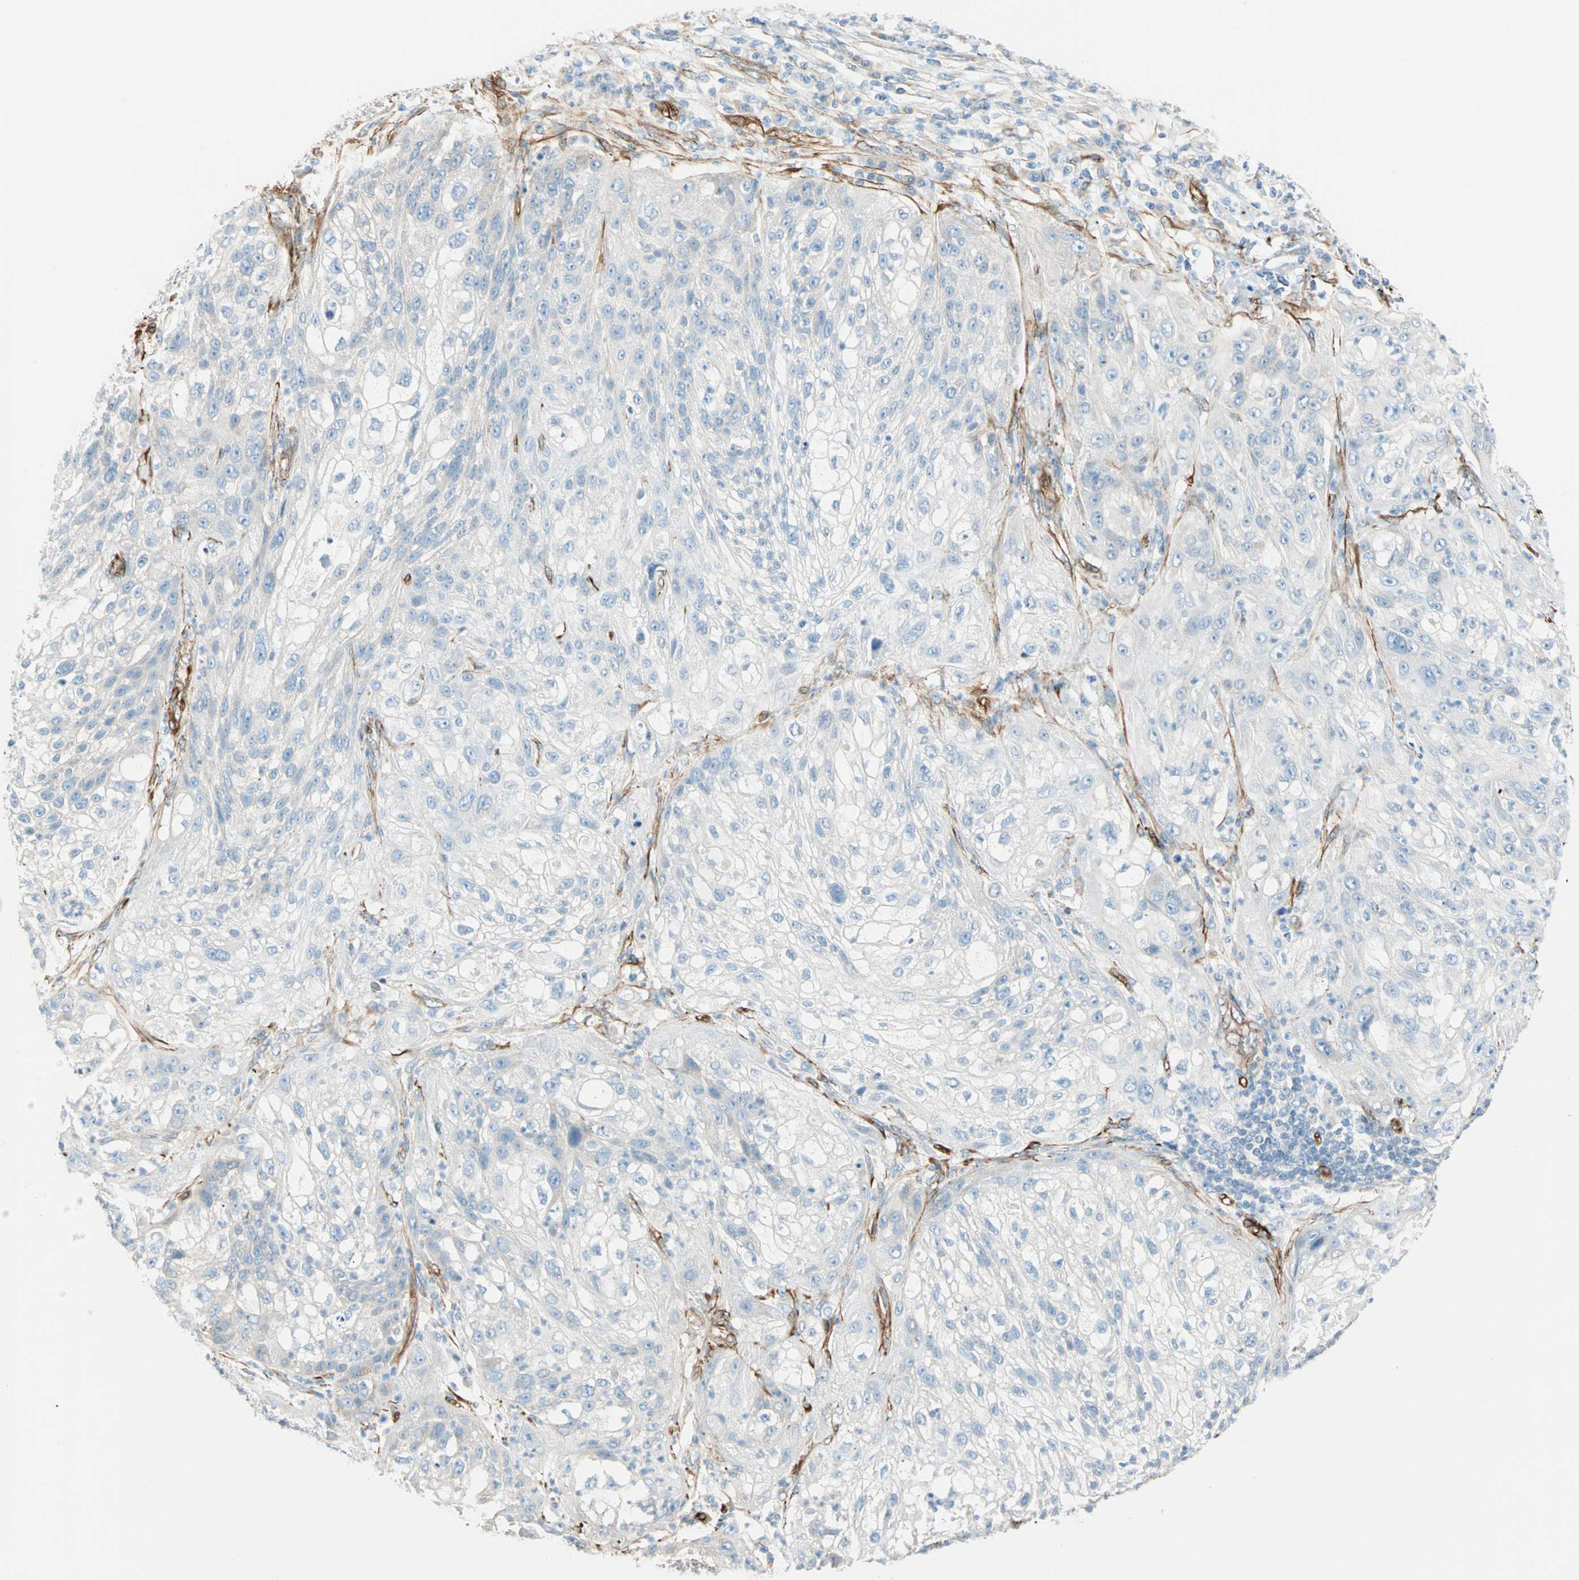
{"staining": {"intensity": "negative", "quantity": "none", "location": "none"}, "tissue": "lung cancer", "cell_type": "Tumor cells", "image_type": "cancer", "snomed": [{"axis": "morphology", "description": "Inflammation, NOS"}, {"axis": "morphology", "description": "Squamous cell carcinoma, NOS"}, {"axis": "topography", "description": "Lymph node"}, {"axis": "topography", "description": "Soft tissue"}, {"axis": "topography", "description": "Lung"}], "caption": "Micrograph shows no protein positivity in tumor cells of lung cancer (squamous cell carcinoma) tissue. (DAB (3,3'-diaminobenzidine) IHC, high magnification).", "gene": "NES", "patient": {"sex": "male", "age": 66}}